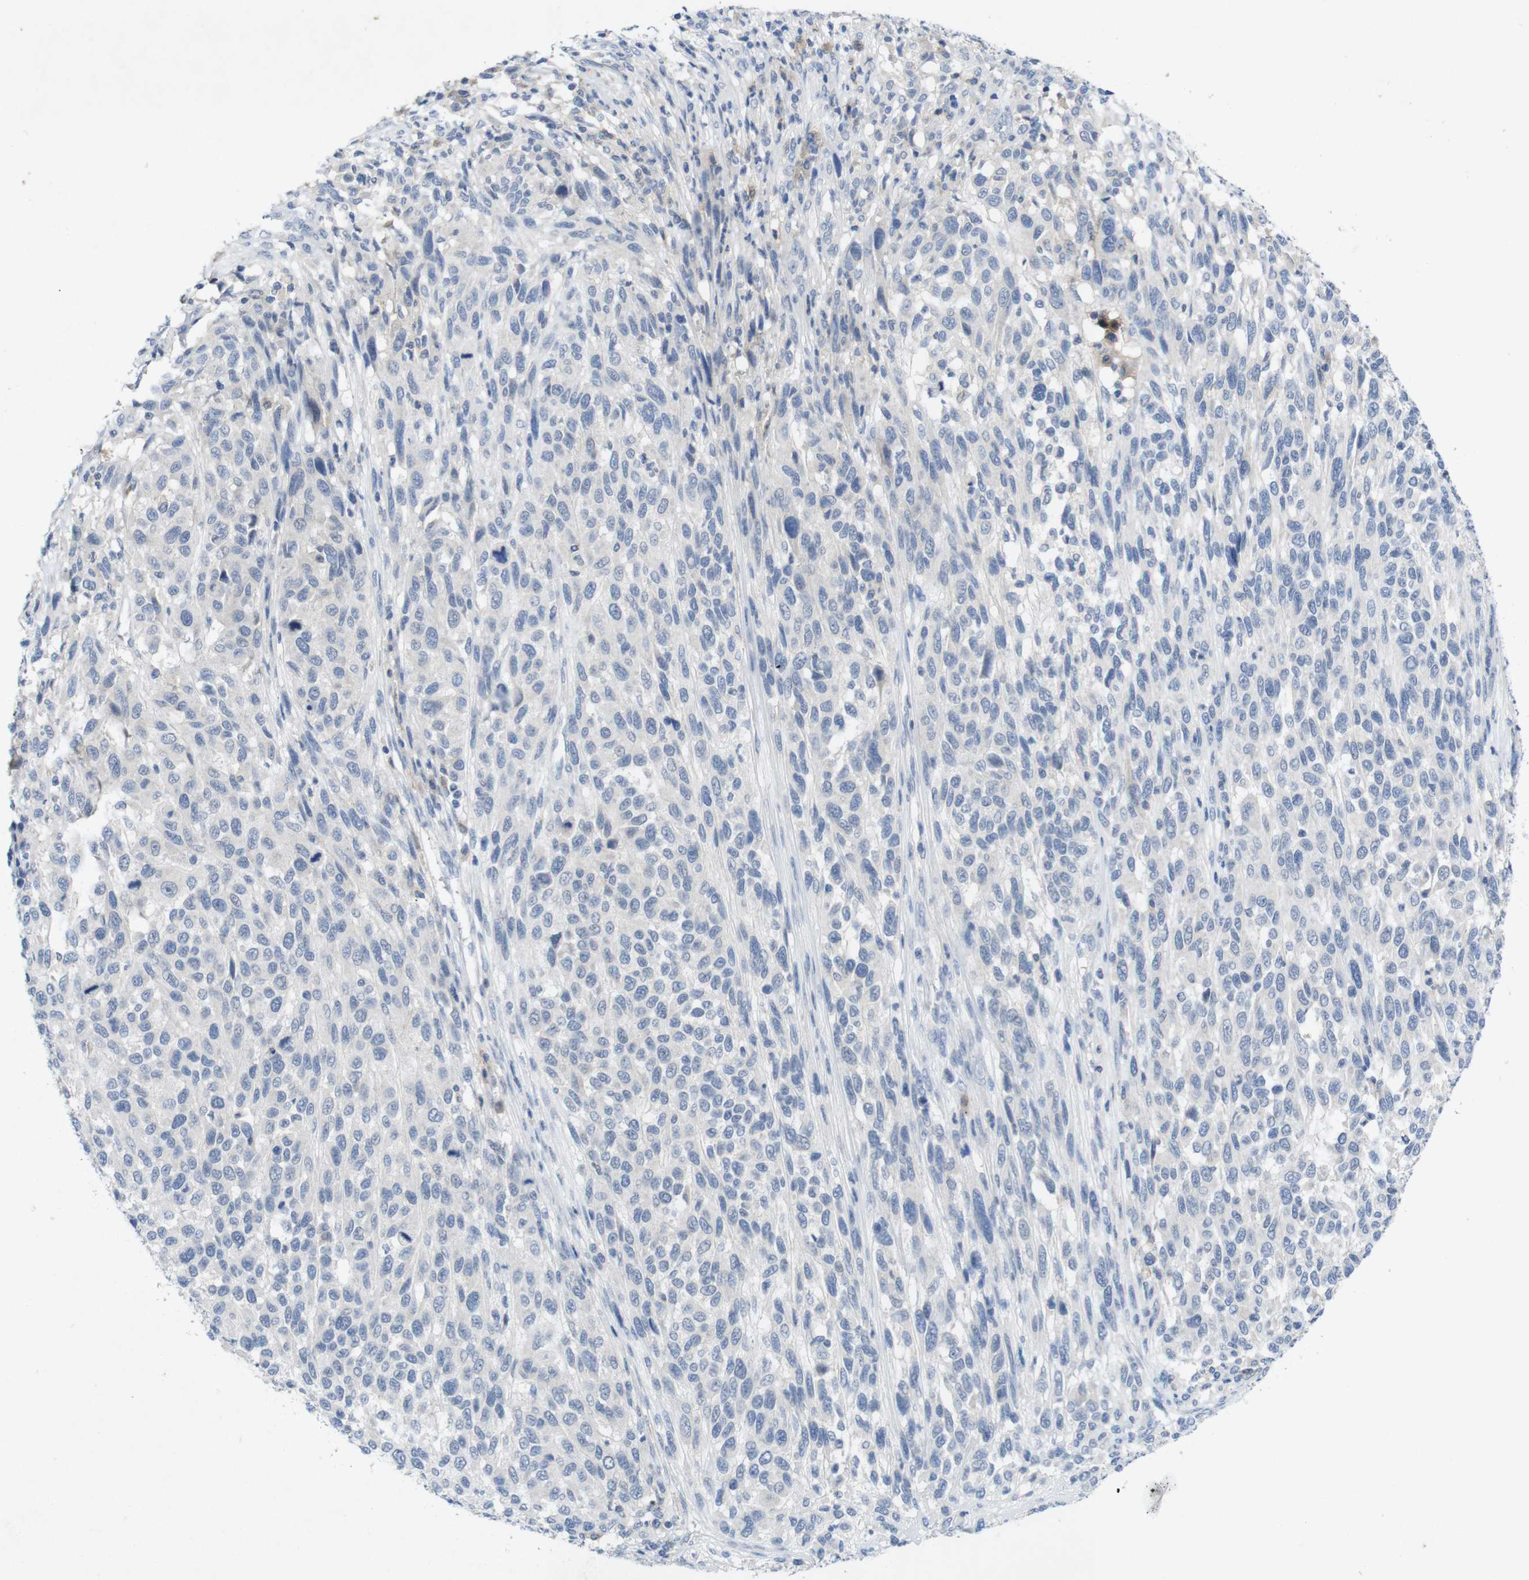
{"staining": {"intensity": "negative", "quantity": "none", "location": "none"}, "tissue": "melanoma", "cell_type": "Tumor cells", "image_type": "cancer", "snomed": [{"axis": "morphology", "description": "Malignant melanoma, Metastatic site"}, {"axis": "topography", "description": "Lymph node"}], "caption": "A high-resolution image shows immunohistochemistry (IHC) staining of malignant melanoma (metastatic site), which reveals no significant staining in tumor cells. (IHC, brightfield microscopy, high magnification).", "gene": "SLAMF7", "patient": {"sex": "male", "age": 61}}